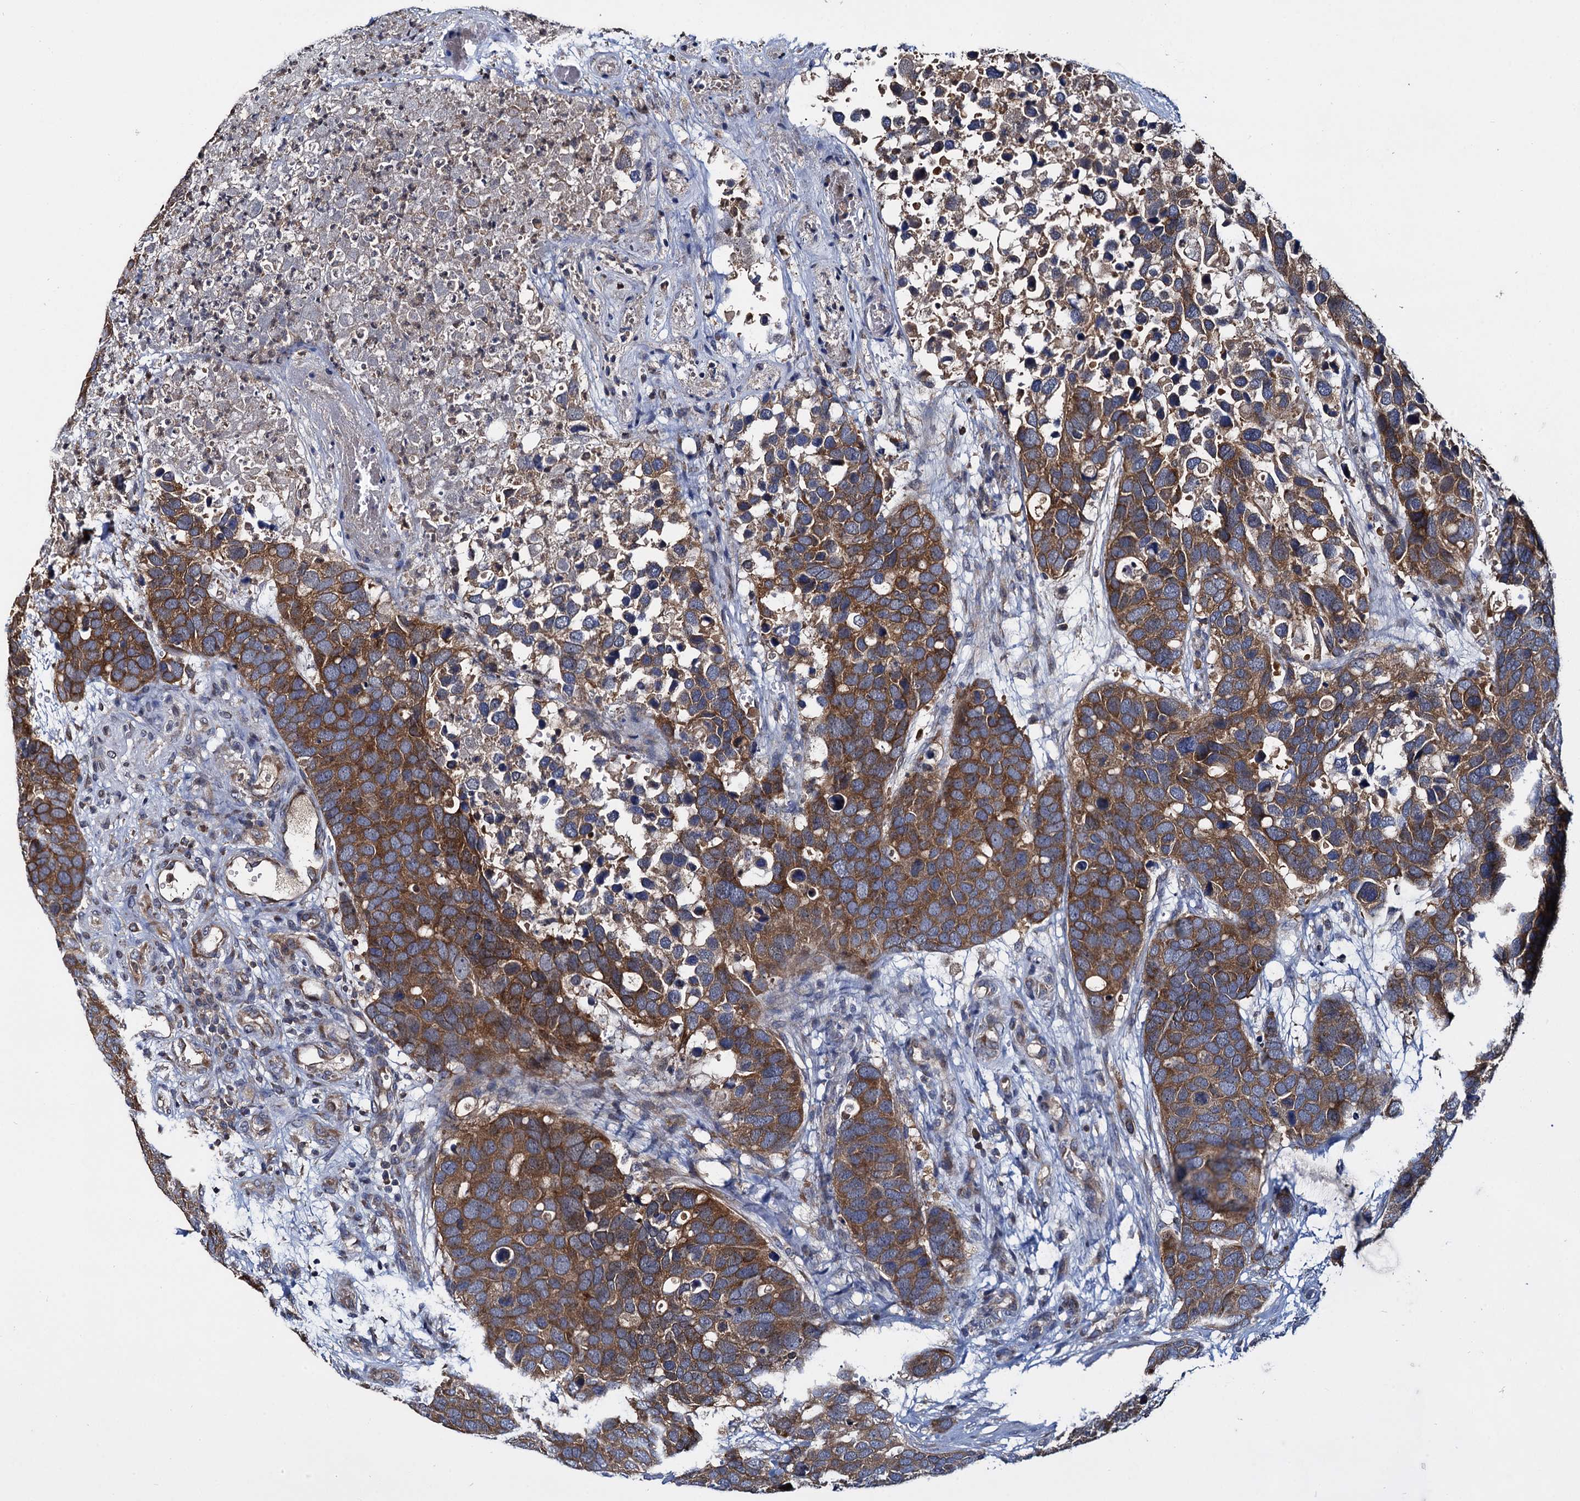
{"staining": {"intensity": "strong", "quantity": ">75%", "location": "cytoplasmic/membranous"}, "tissue": "breast cancer", "cell_type": "Tumor cells", "image_type": "cancer", "snomed": [{"axis": "morphology", "description": "Duct carcinoma"}, {"axis": "topography", "description": "Breast"}], "caption": "Protein staining by immunohistochemistry shows strong cytoplasmic/membranous expression in approximately >75% of tumor cells in breast cancer (invasive ductal carcinoma). (IHC, brightfield microscopy, high magnification).", "gene": "CEP192", "patient": {"sex": "female", "age": 83}}